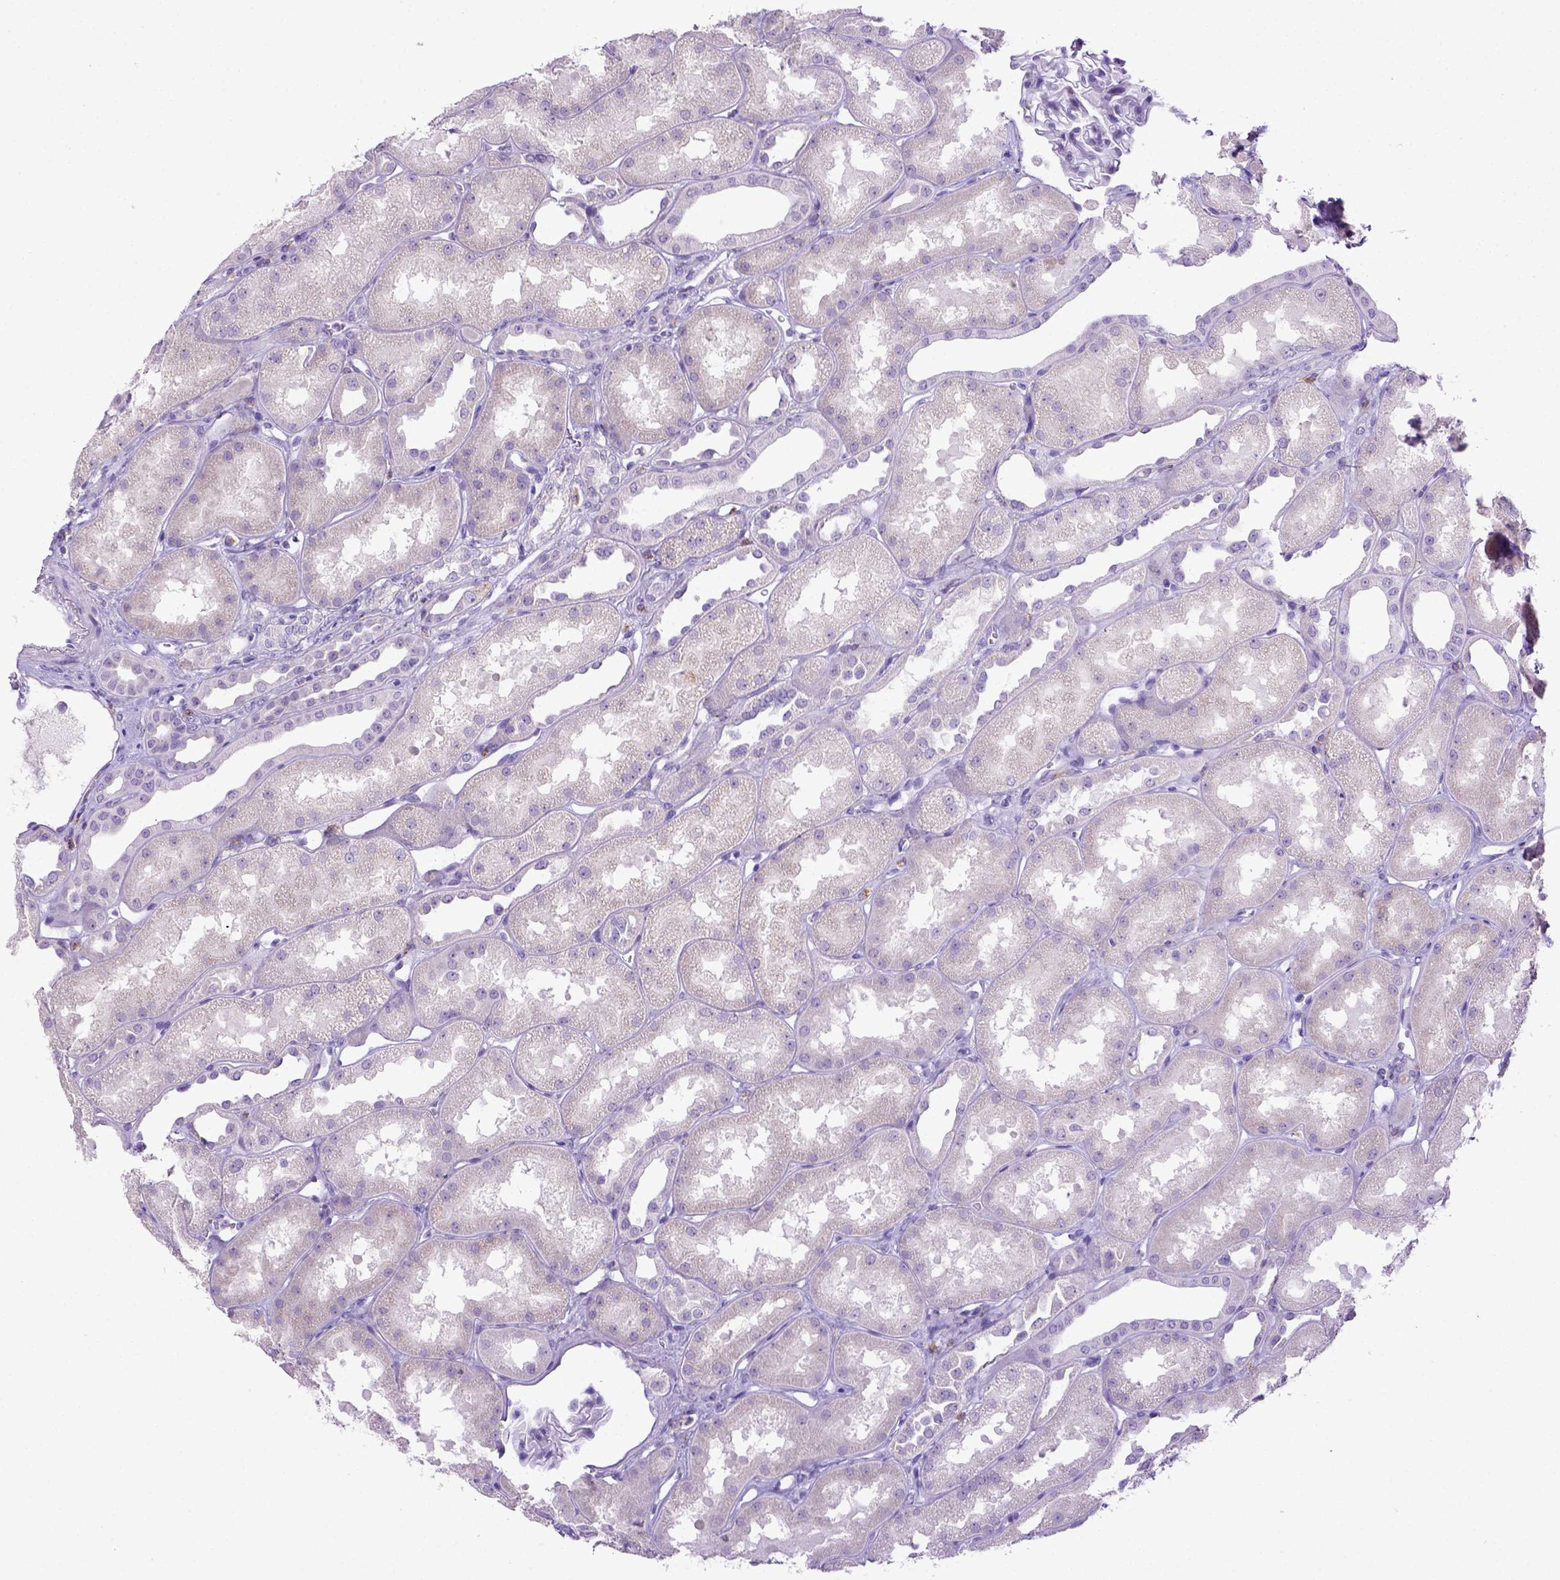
{"staining": {"intensity": "negative", "quantity": "none", "location": "none"}, "tissue": "kidney", "cell_type": "Cells in glomeruli", "image_type": "normal", "snomed": [{"axis": "morphology", "description": "Normal tissue, NOS"}, {"axis": "topography", "description": "Kidney"}], "caption": "Human kidney stained for a protein using immunohistochemistry (IHC) reveals no staining in cells in glomeruli.", "gene": "CD68", "patient": {"sex": "male", "age": 61}}